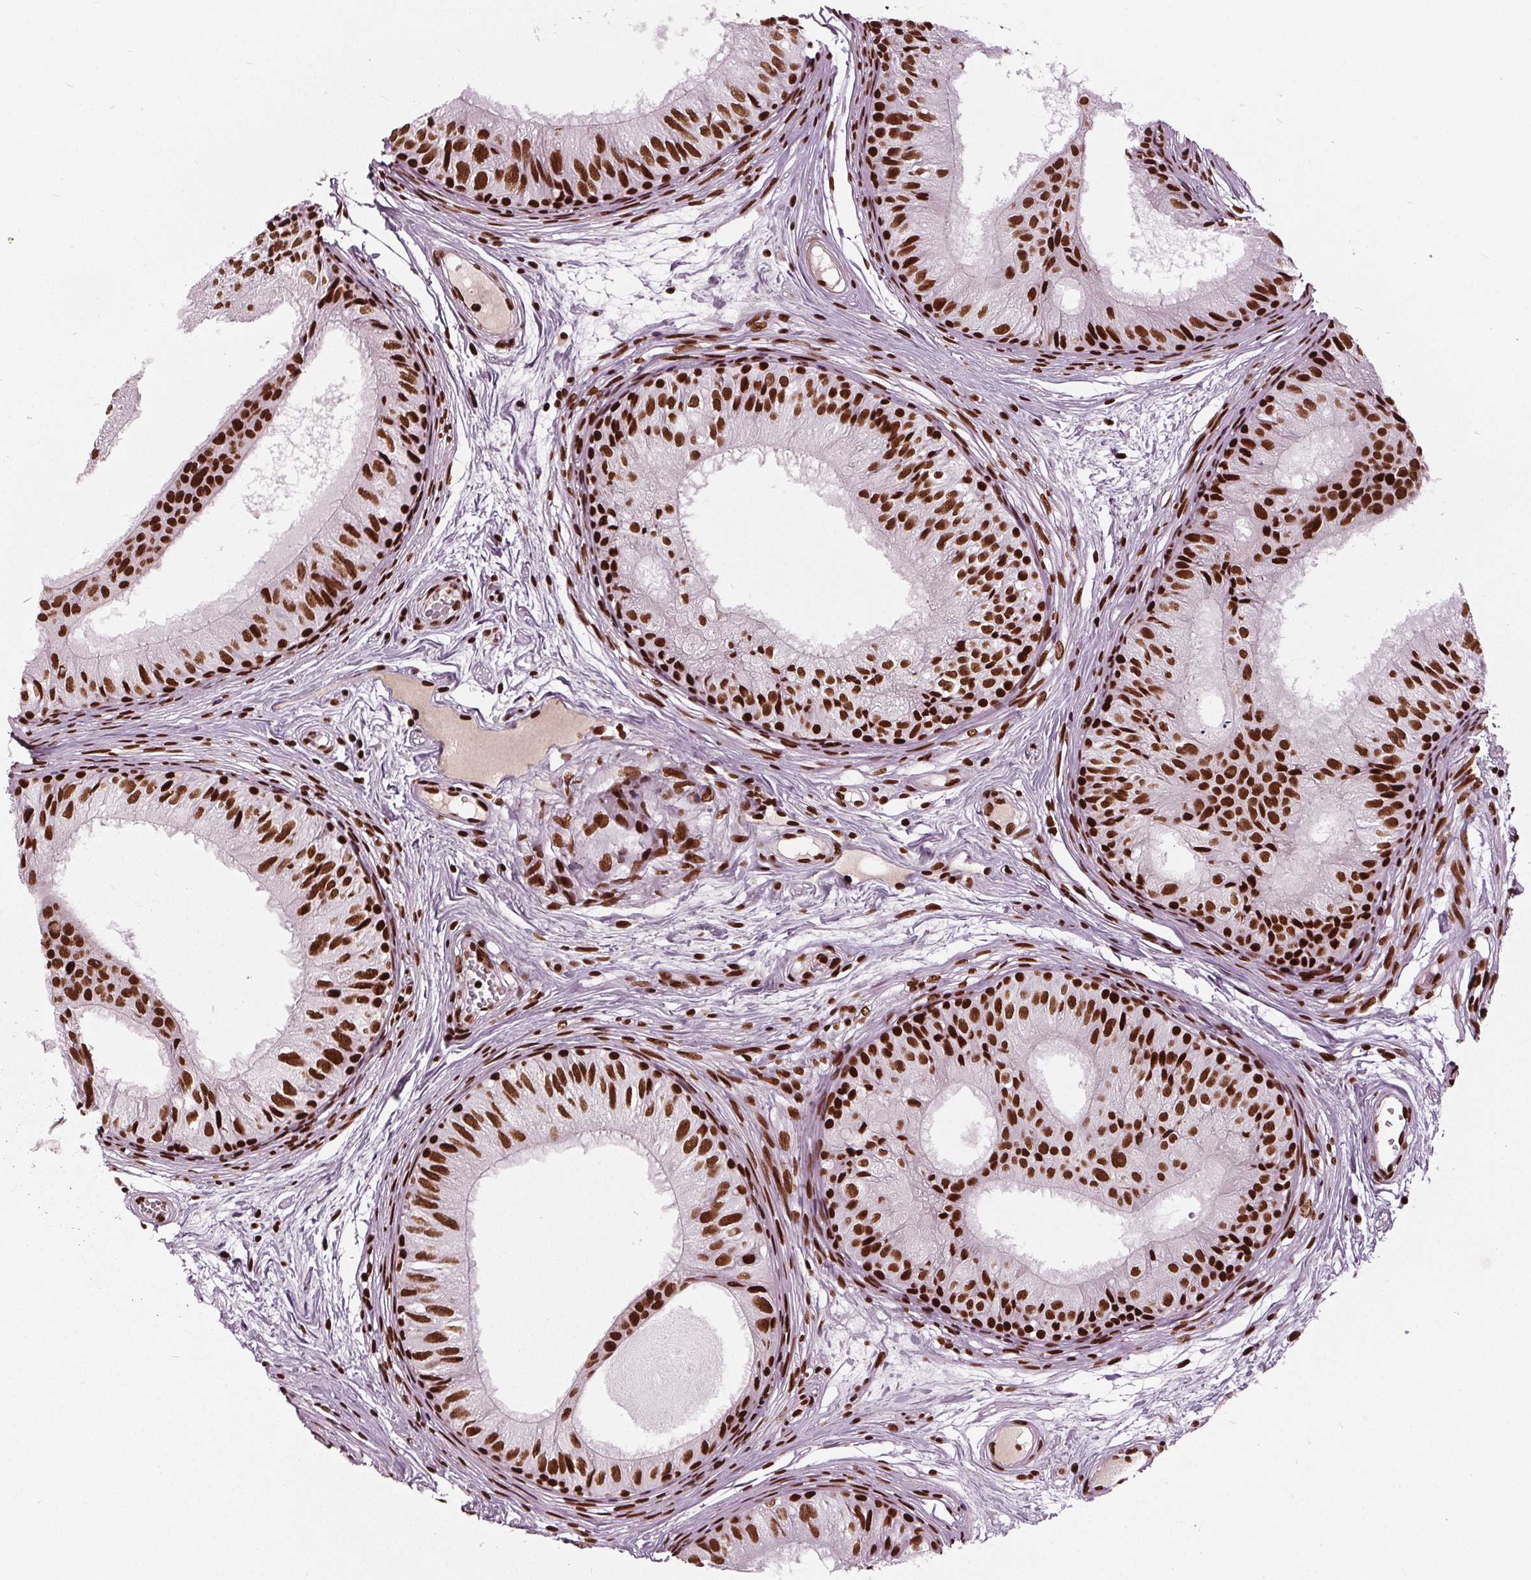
{"staining": {"intensity": "strong", "quantity": ">75%", "location": "nuclear"}, "tissue": "epididymis", "cell_type": "Glandular cells", "image_type": "normal", "snomed": [{"axis": "morphology", "description": "Normal tissue, NOS"}, {"axis": "topography", "description": "Epididymis"}], "caption": "Brown immunohistochemical staining in benign epididymis demonstrates strong nuclear positivity in about >75% of glandular cells. The staining was performed using DAB, with brown indicating positive protein expression. Nuclei are stained blue with hematoxylin.", "gene": "BRD4", "patient": {"sex": "male", "age": 25}}